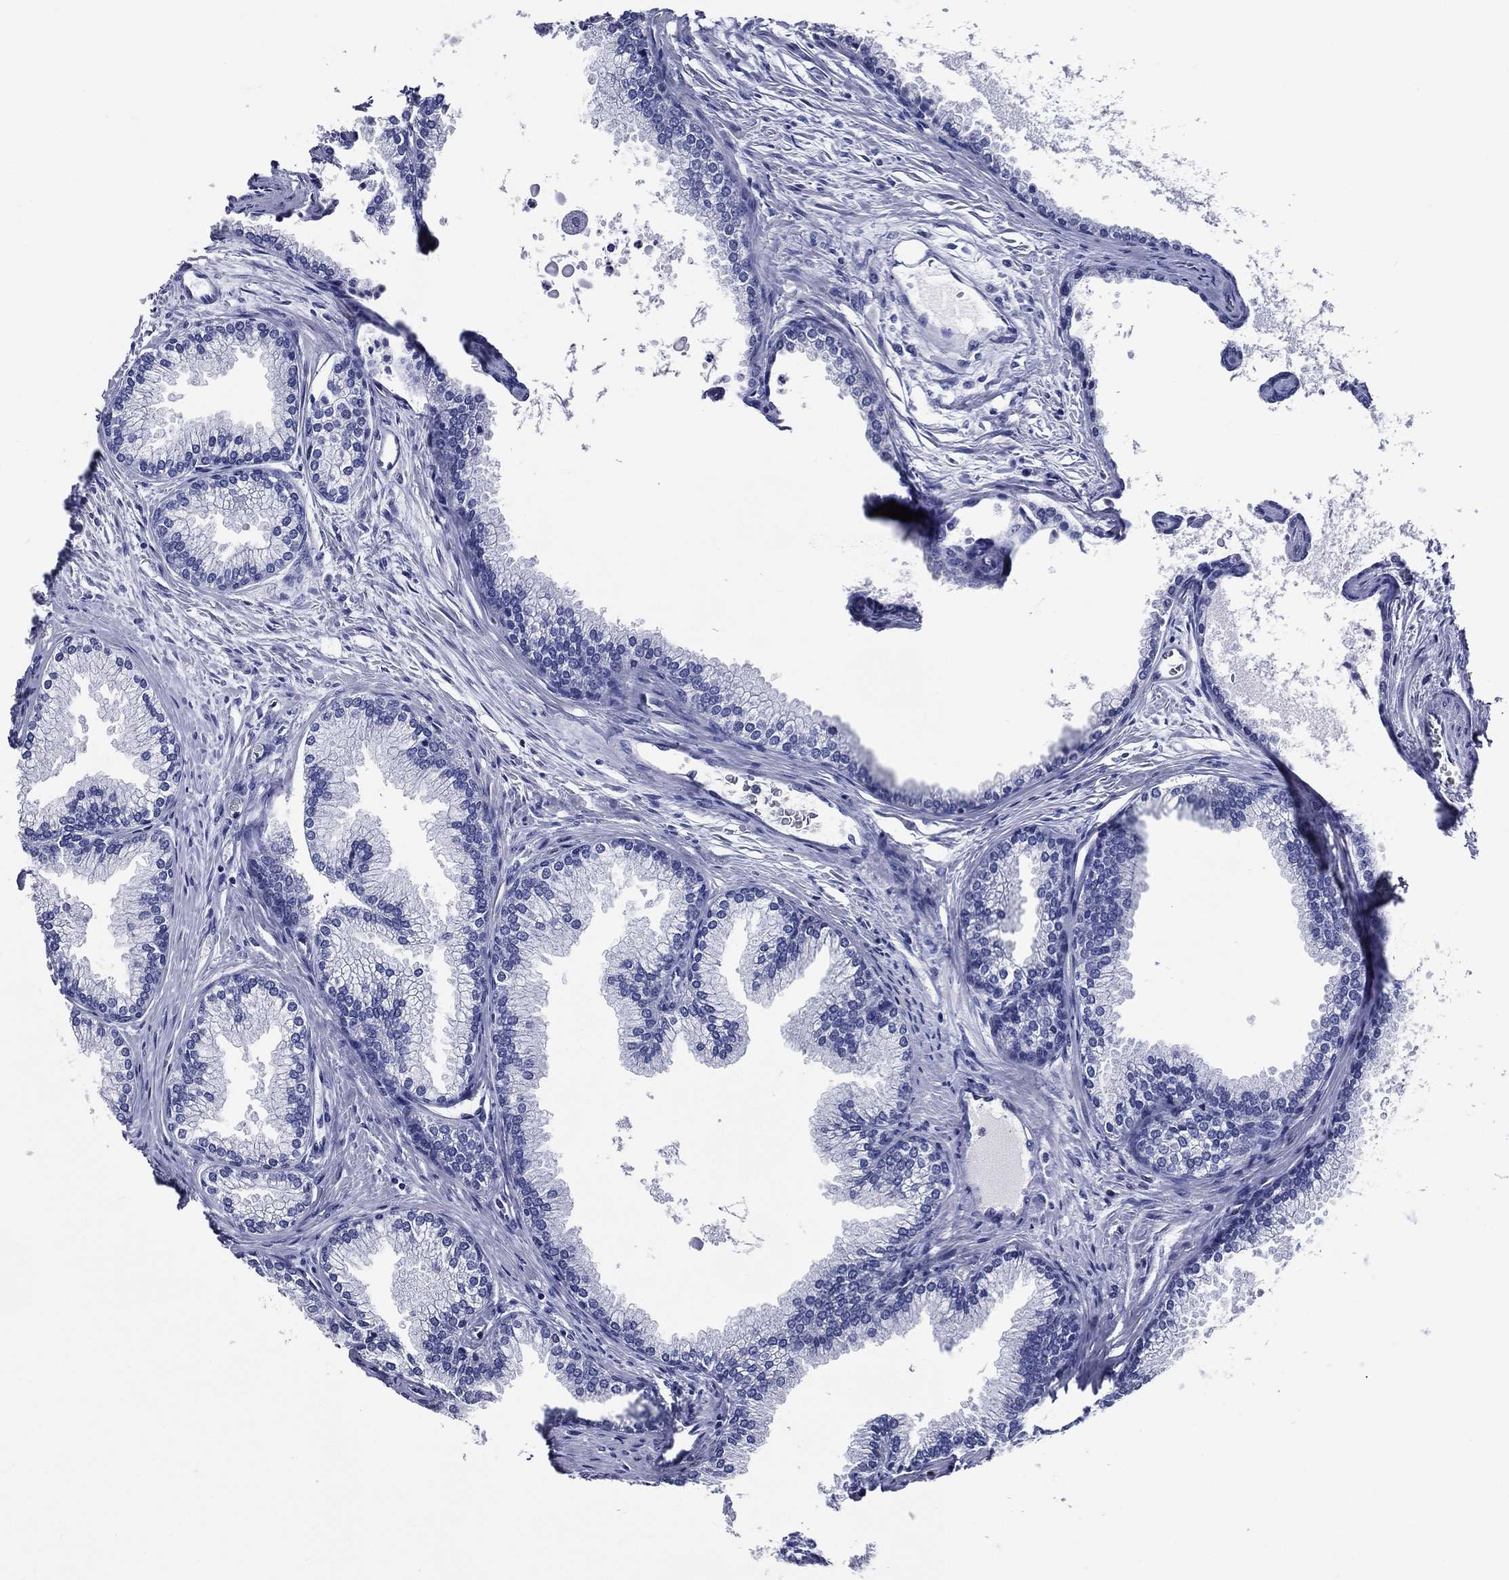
{"staining": {"intensity": "negative", "quantity": "none", "location": "none"}, "tissue": "prostate", "cell_type": "Glandular cells", "image_type": "normal", "snomed": [{"axis": "morphology", "description": "Normal tissue, NOS"}, {"axis": "topography", "description": "Prostate"}], "caption": "Immunohistochemical staining of normal prostate exhibits no significant staining in glandular cells.", "gene": "ACE2", "patient": {"sex": "male", "age": 72}}